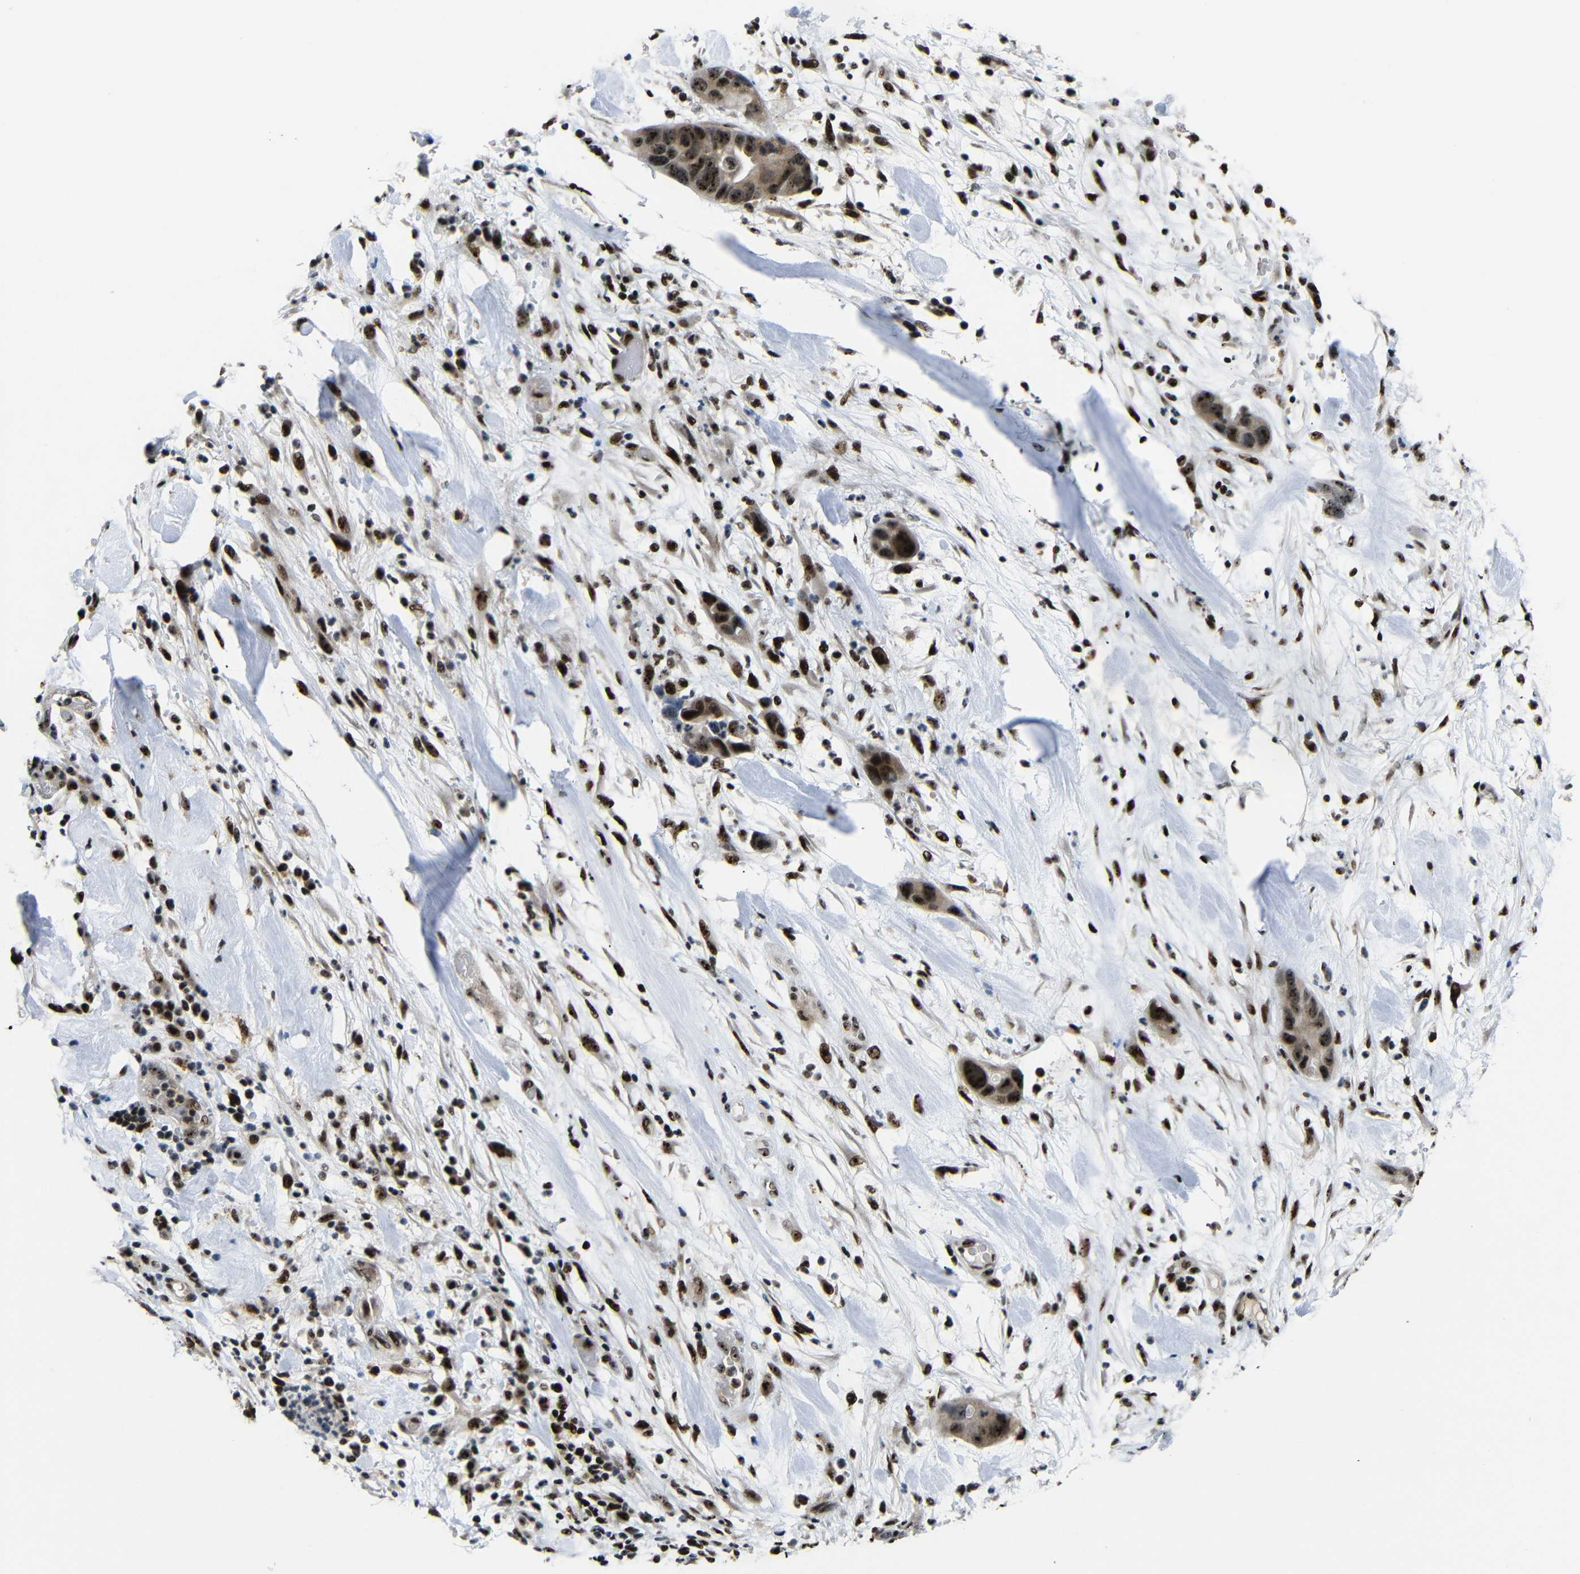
{"staining": {"intensity": "strong", "quantity": ">75%", "location": "nuclear"}, "tissue": "pancreatic cancer", "cell_type": "Tumor cells", "image_type": "cancer", "snomed": [{"axis": "morphology", "description": "Adenocarcinoma, NOS"}, {"axis": "topography", "description": "Pancreas"}], "caption": "Protein staining of pancreatic cancer (adenocarcinoma) tissue shows strong nuclear staining in approximately >75% of tumor cells. (DAB IHC, brown staining for protein, blue staining for nuclei).", "gene": "SETDB2", "patient": {"sex": "female", "age": 71}}